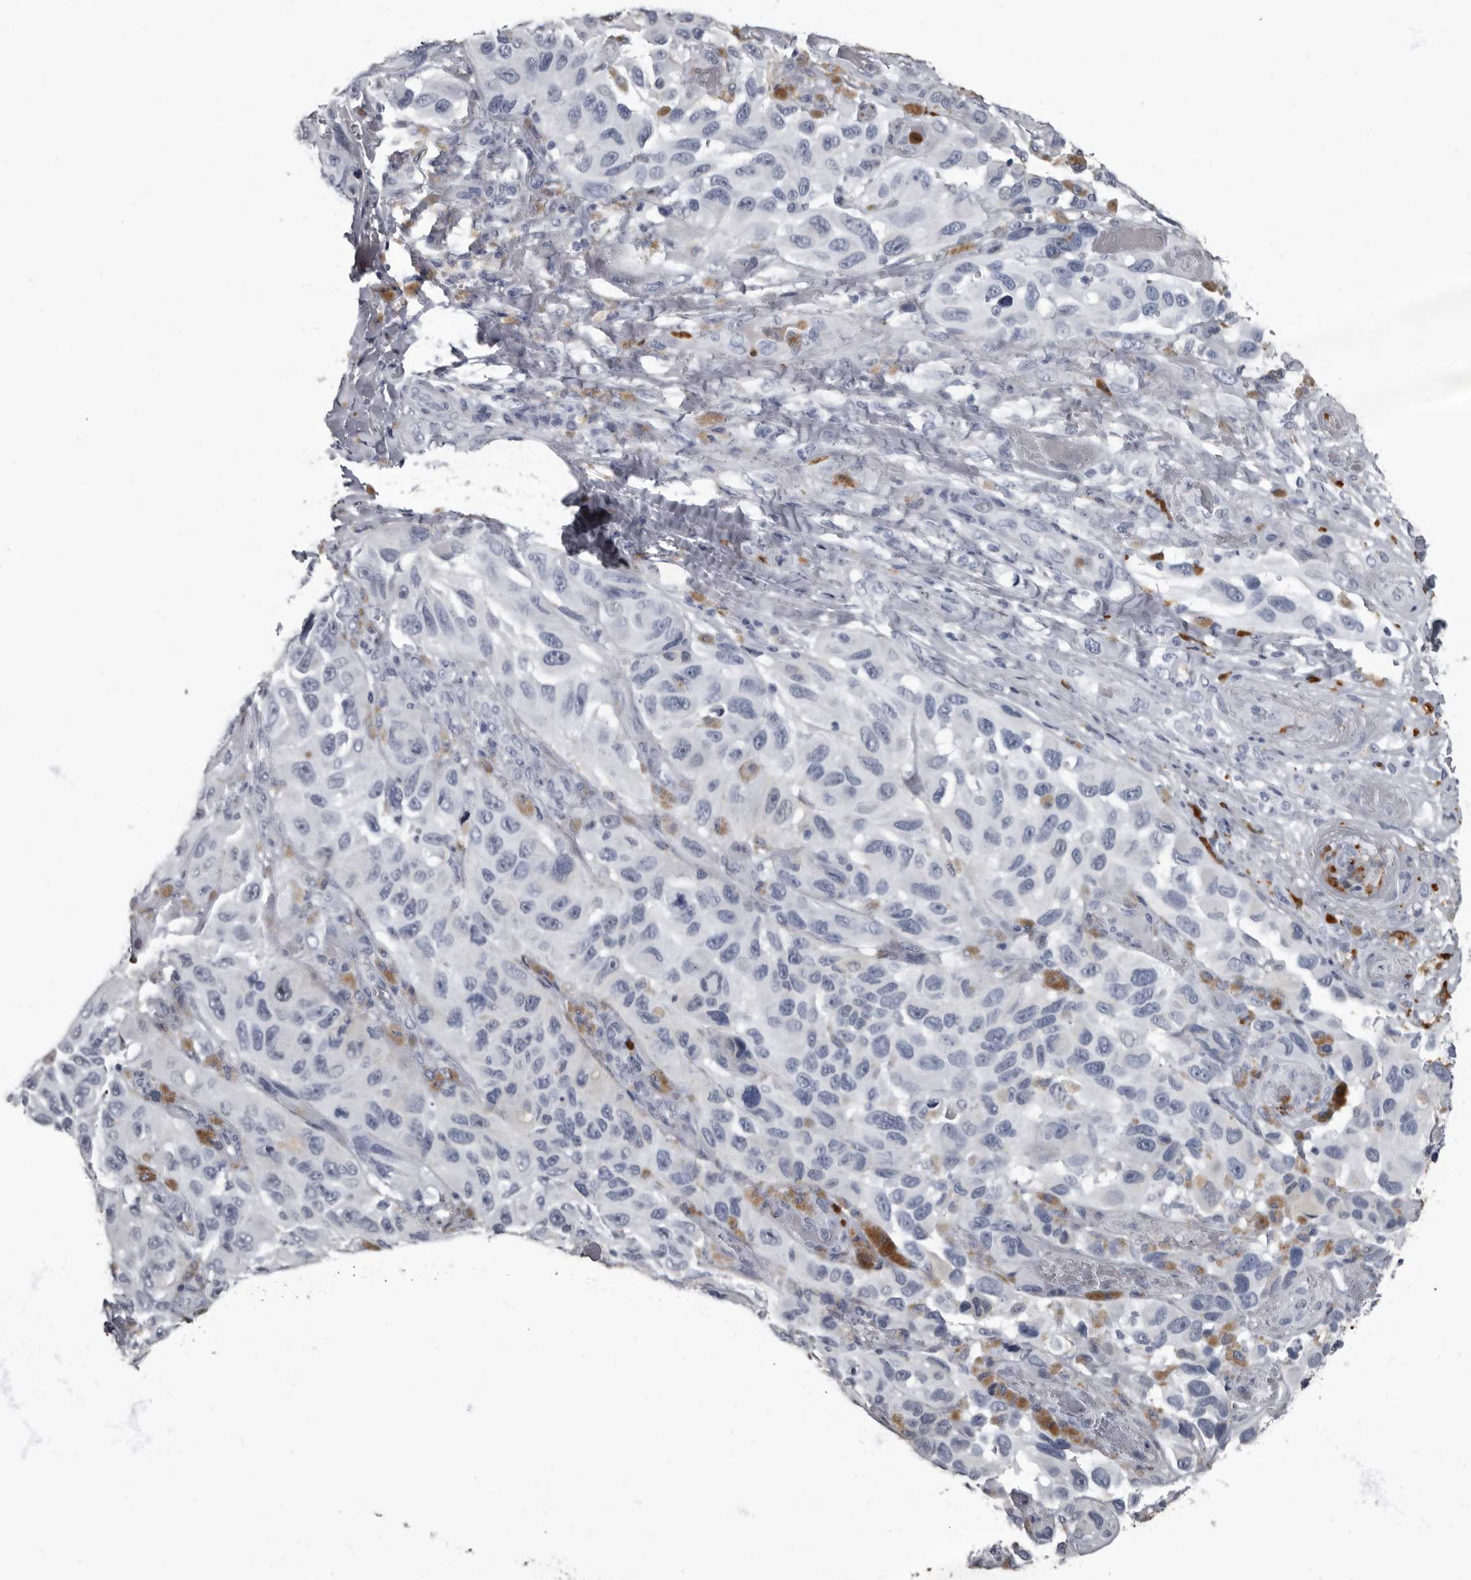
{"staining": {"intensity": "negative", "quantity": "none", "location": "none"}, "tissue": "melanoma", "cell_type": "Tumor cells", "image_type": "cancer", "snomed": [{"axis": "morphology", "description": "Malignant melanoma, NOS"}, {"axis": "topography", "description": "Skin"}], "caption": "This is an immunohistochemistry image of melanoma. There is no staining in tumor cells.", "gene": "TPD52L1", "patient": {"sex": "female", "age": 73}}